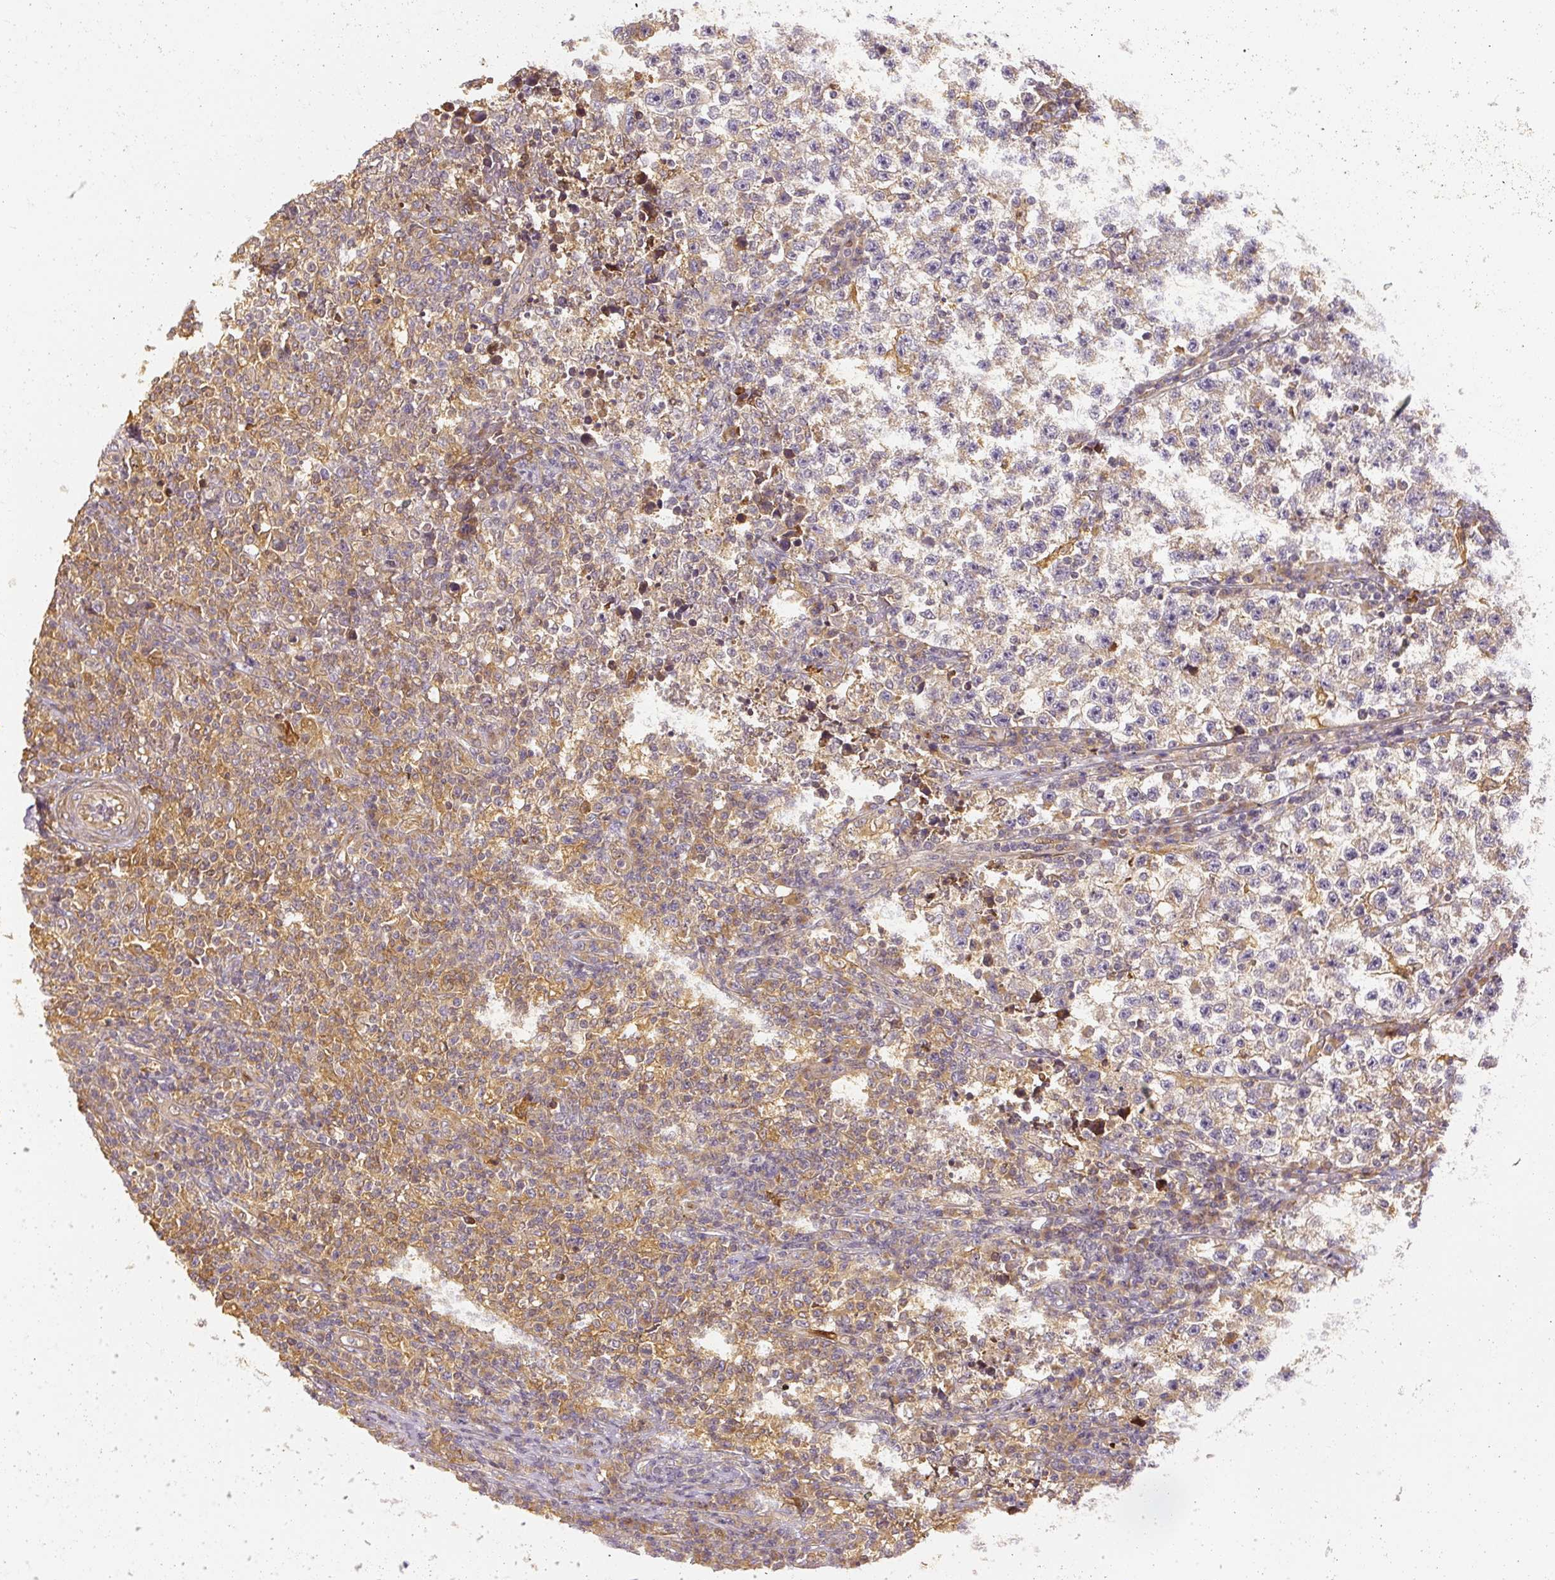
{"staining": {"intensity": "weak", "quantity": "25%-75%", "location": "cytoplasmic/membranous"}, "tissue": "testis cancer", "cell_type": "Tumor cells", "image_type": "cancer", "snomed": [{"axis": "morphology", "description": "Seminoma, NOS"}, {"axis": "topography", "description": "Testis"}], "caption": "Human testis cancer (seminoma) stained for a protein (brown) shows weak cytoplasmic/membranous positive expression in about 25%-75% of tumor cells.", "gene": "NAPA", "patient": {"sex": "male", "age": 22}}